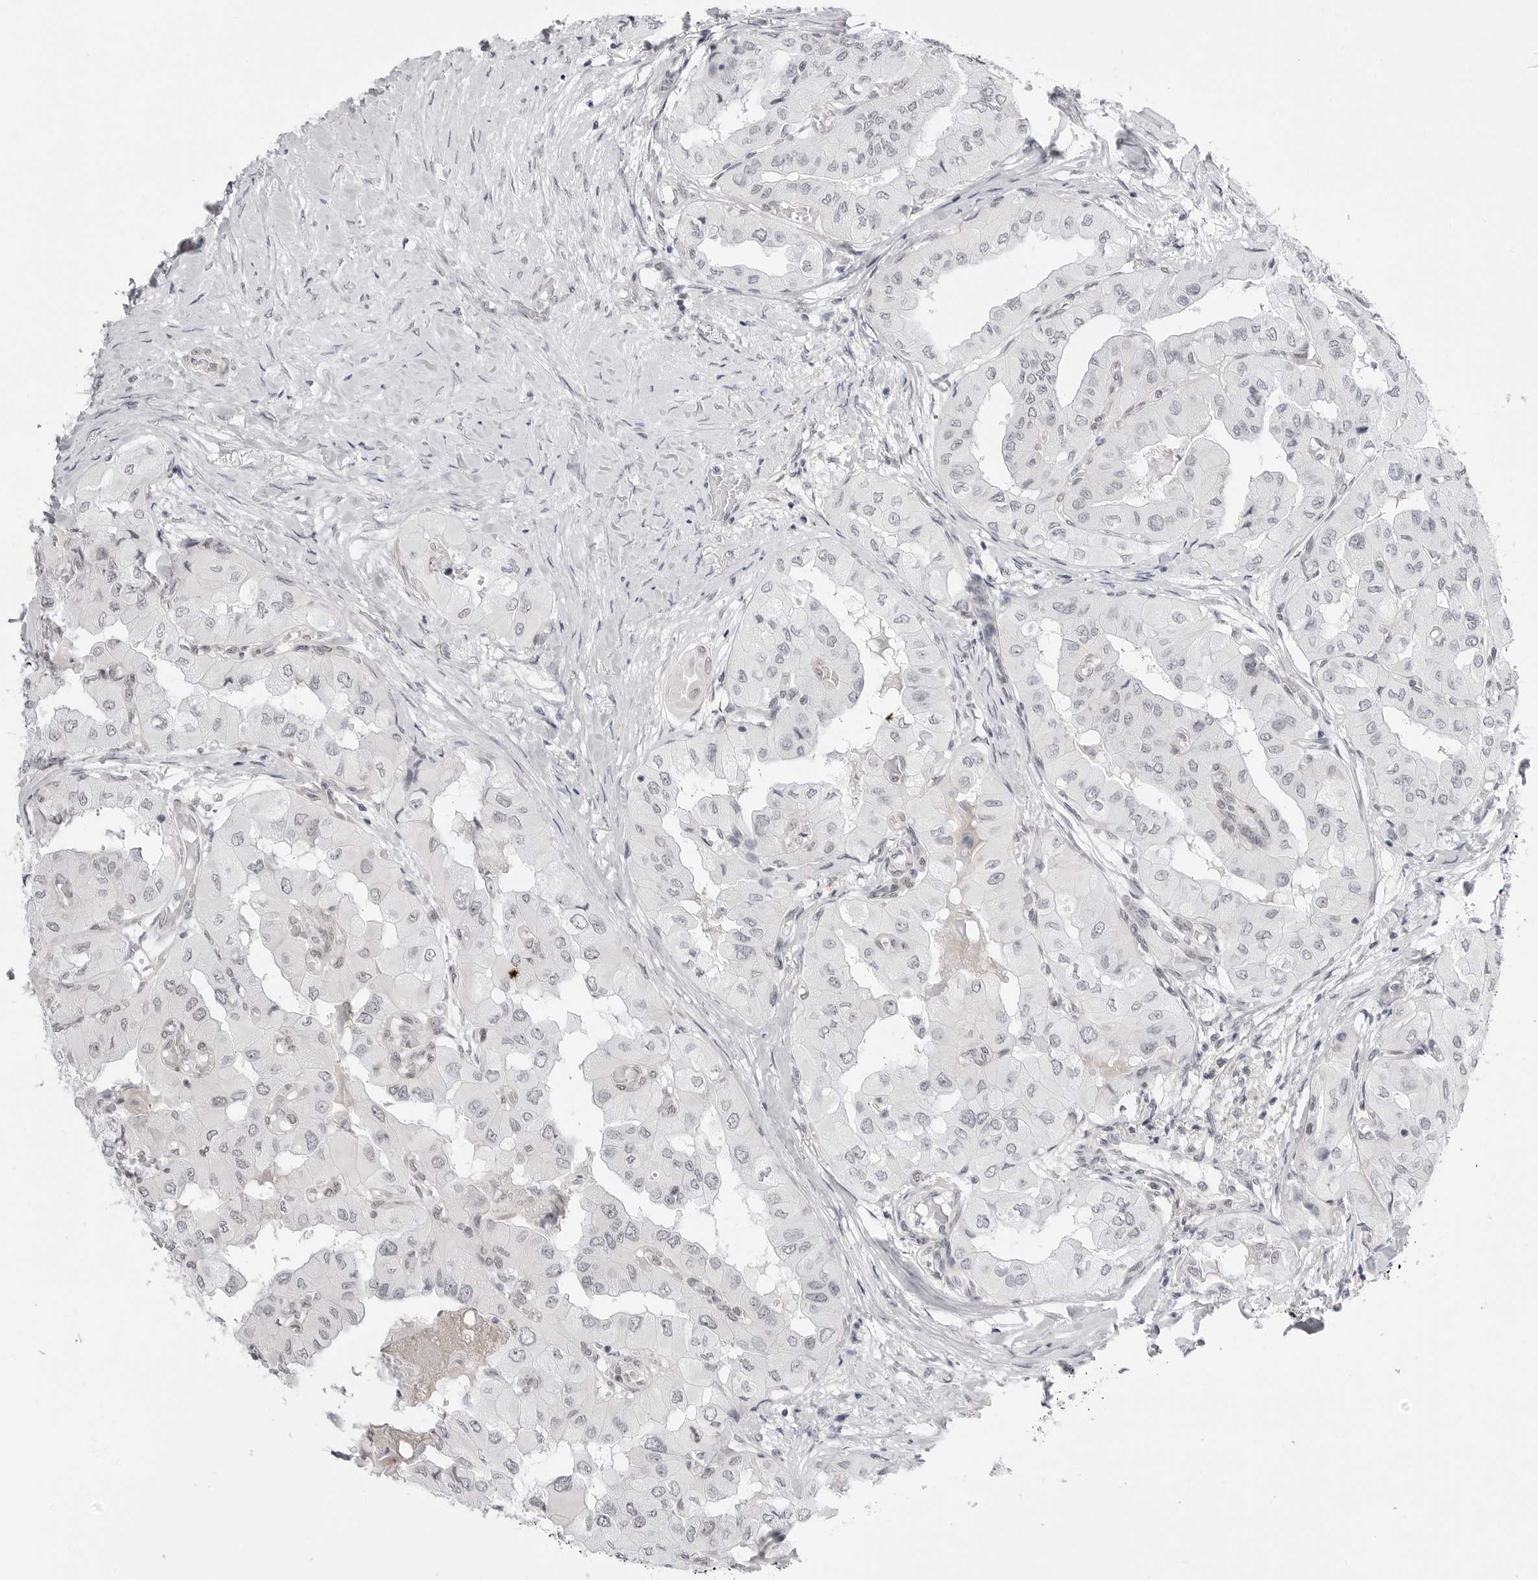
{"staining": {"intensity": "negative", "quantity": "none", "location": "none"}, "tissue": "thyroid cancer", "cell_type": "Tumor cells", "image_type": "cancer", "snomed": [{"axis": "morphology", "description": "Papillary adenocarcinoma, NOS"}, {"axis": "topography", "description": "Thyroid gland"}], "caption": "Tumor cells are negative for protein expression in human papillary adenocarcinoma (thyroid).", "gene": "PPP2R5C", "patient": {"sex": "female", "age": 59}}